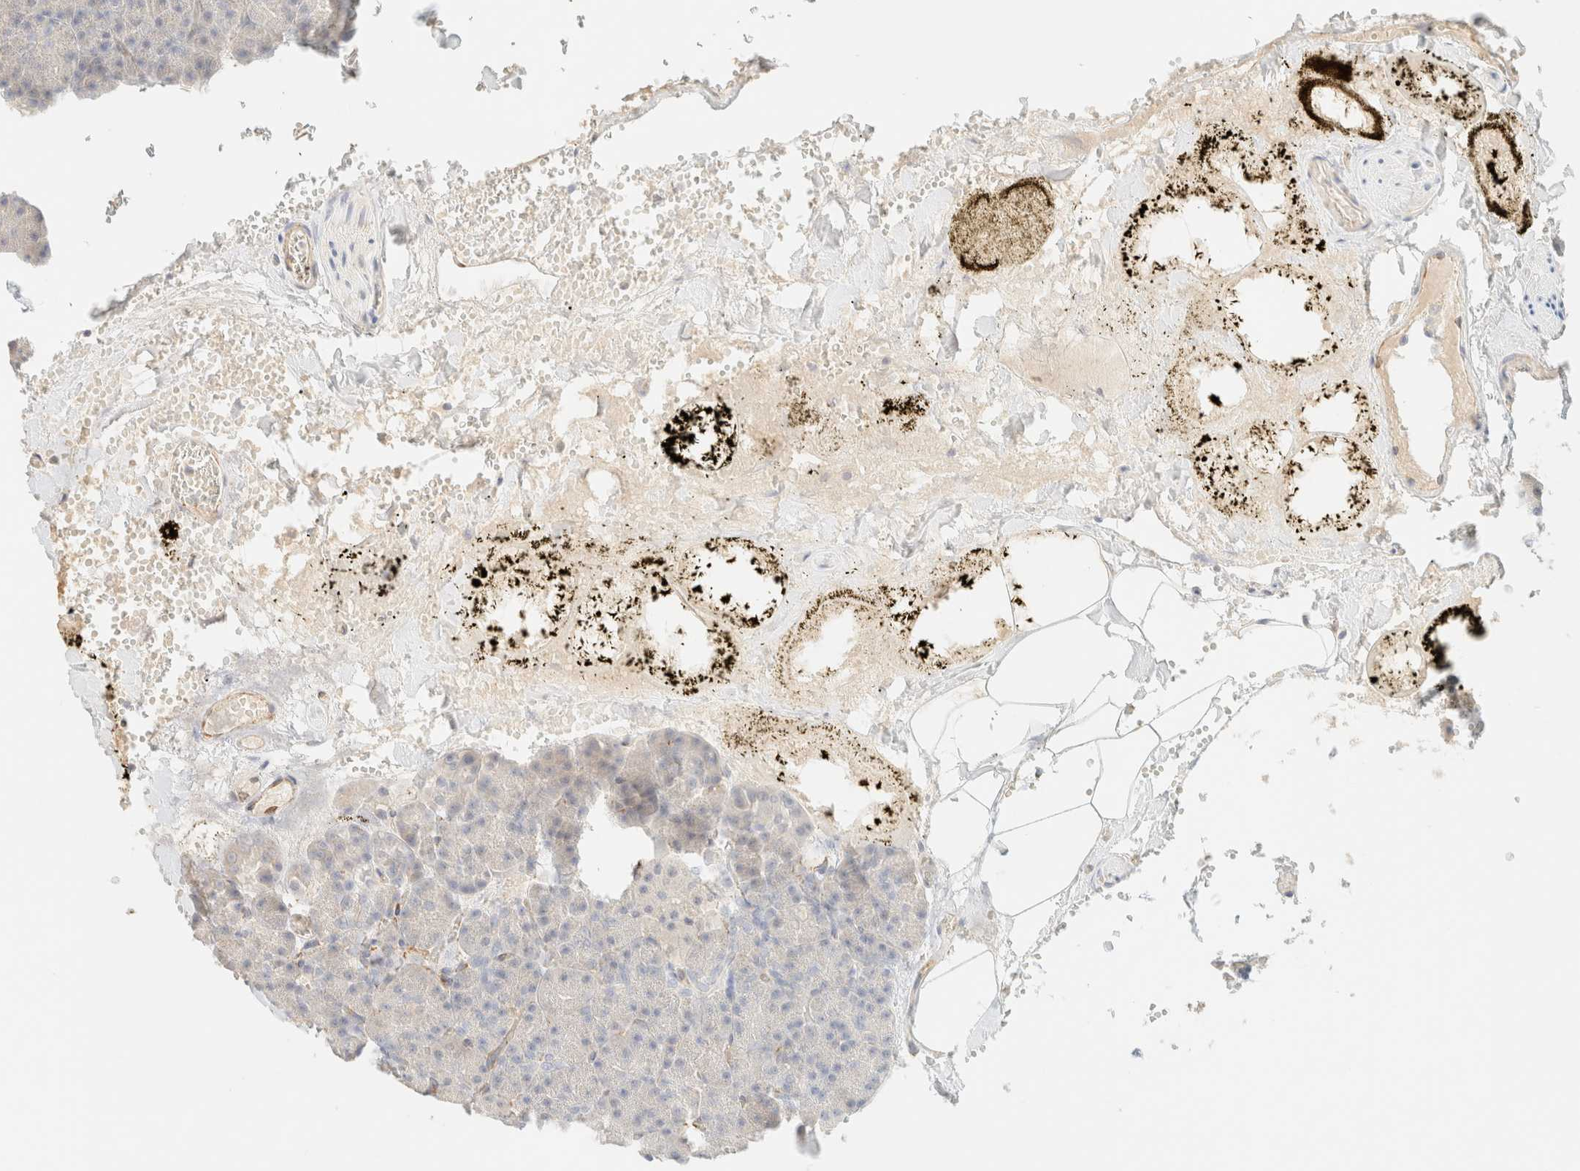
{"staining": {"intensity": "negative", "quantity": "none", "location": "none"}, "tissue": "pancreas", "cell_type": "Exocrine glandular cells", "image_type": "normal", "snomed": [{"axis": "morphology", "description": "Normal tissue, NOS"}, {"axis": "morphology", "description": "Carcinoid, malignant, NOS"}, {"axis": "topography", "description": "Pancreas"}], "caption": "Pancreas stained for a protein using immunohistochemistry (IHC) shows no staining exocrine glandular cells.", "gene": "SPARCL1", "patient": {"sex": "female", "age": 35}}